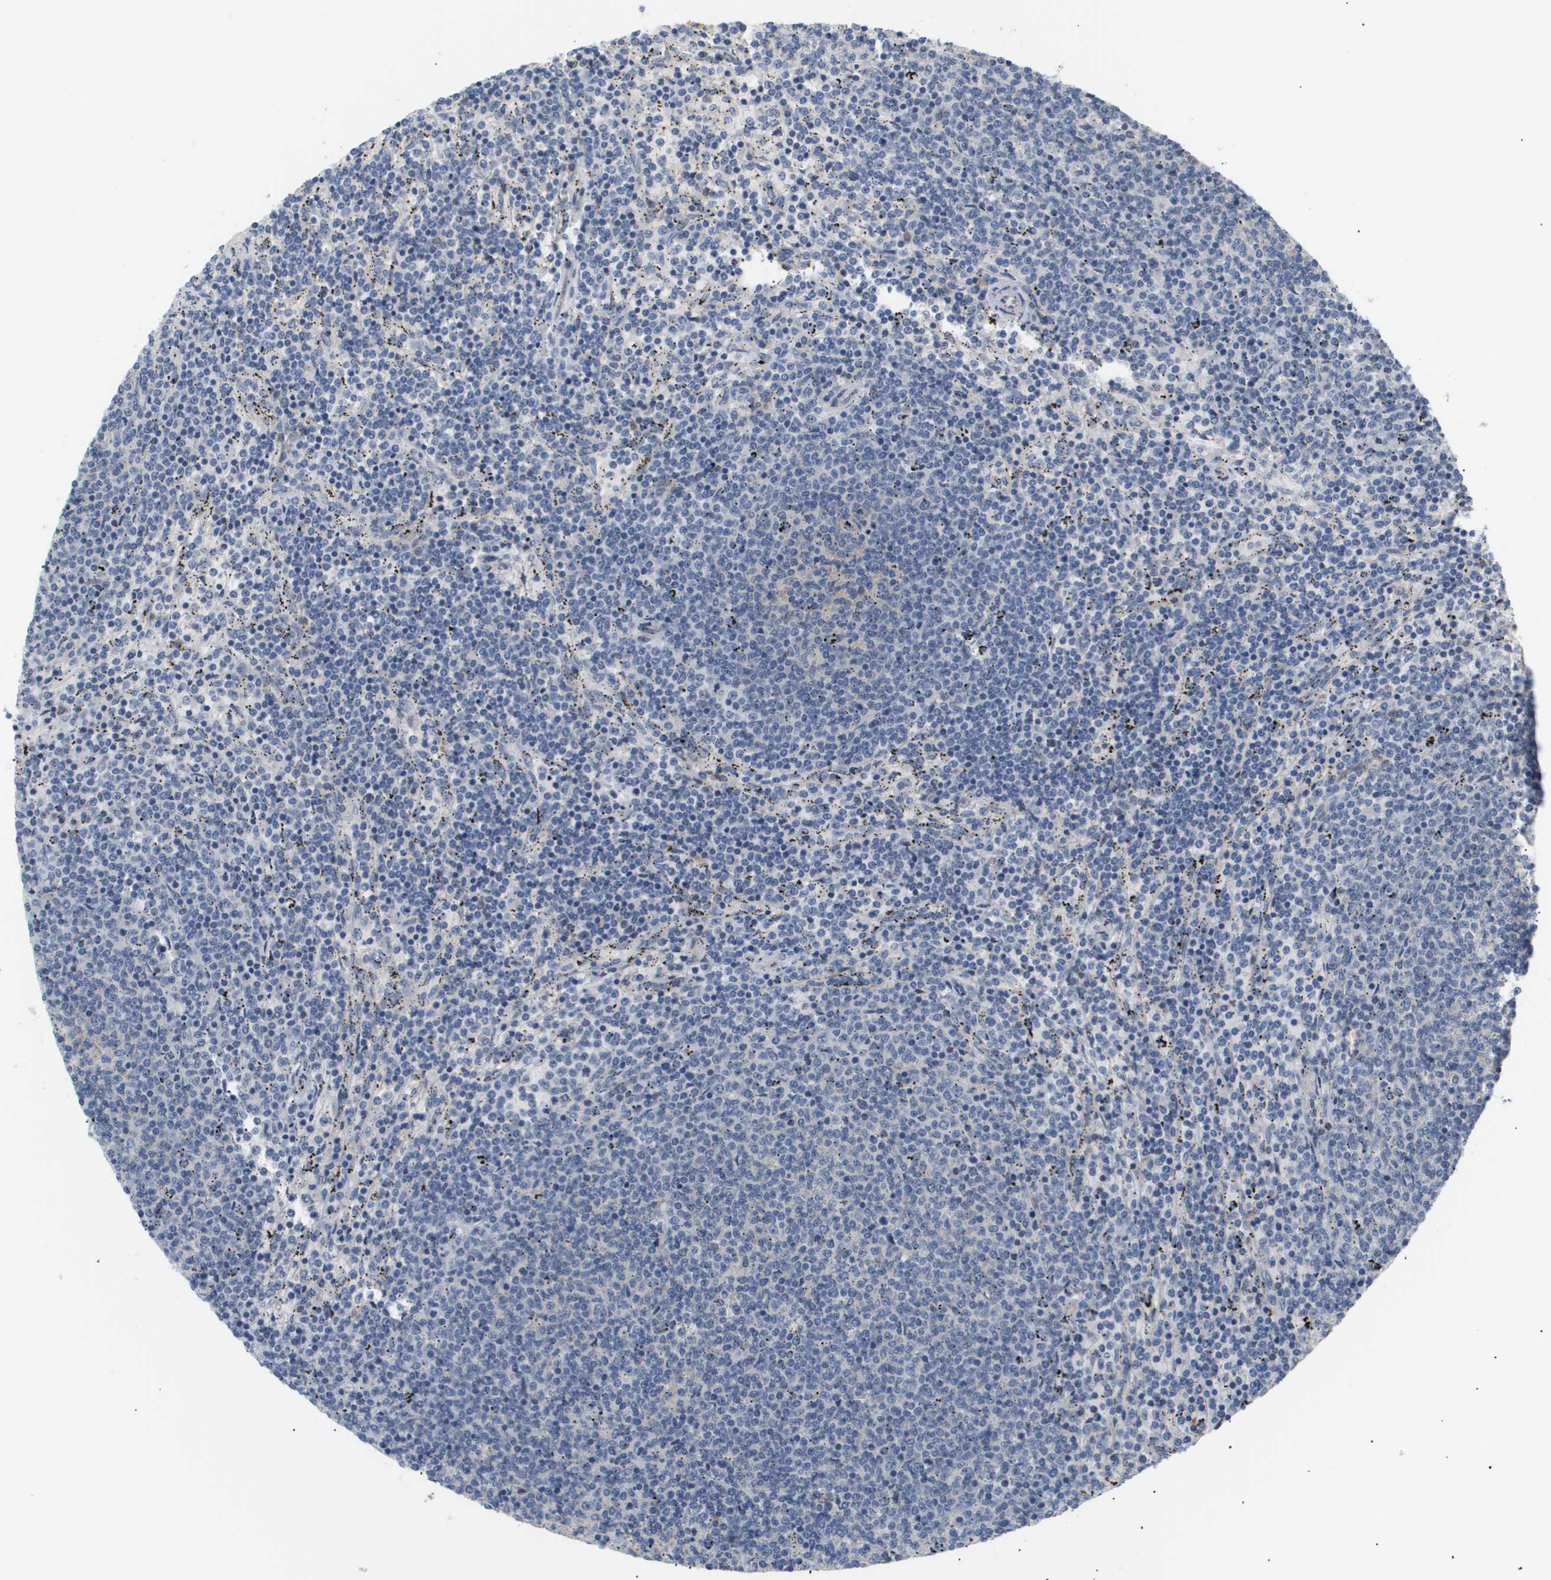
{"staining": {"intensity": "negative", "quantity": "none", "location": "none"}, "tissue": "lymphoma", "cell_type": "Tumor cells", "image_type": "cancer", "snomed": [{"axis": "morphology", "description": "Malignant lymphoma, non-Hodgkin's type, Low grade"}, {"axis": "topography", "description": "Spleen"}], "caption": "DAB (3,3'-diaminobenzidine) immunohistochemical staining of human lymphoma shows no significant staining in tumor cells.", "gene": "CORO2B", "patient": {"sex": "female", "age": 50}}